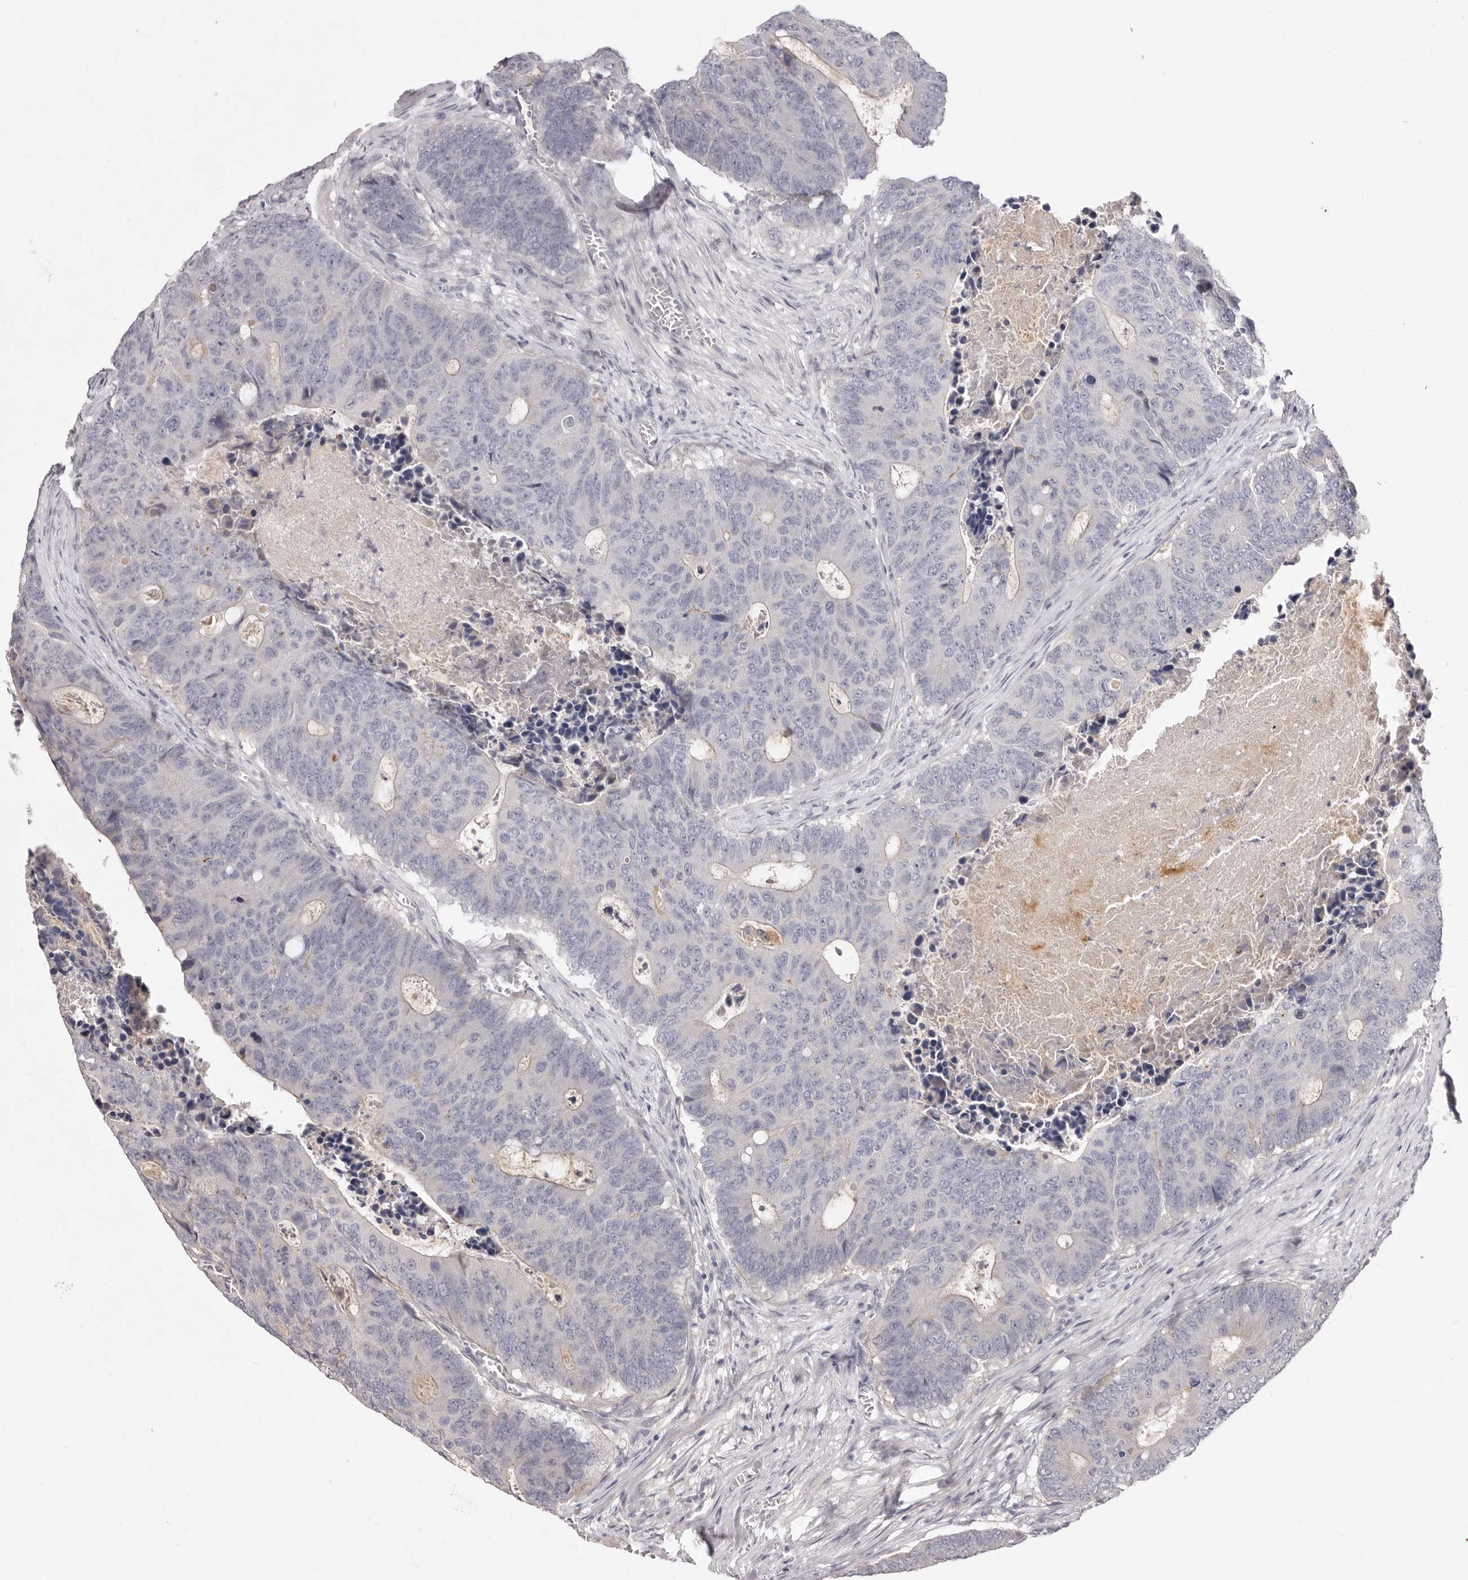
{"staining": {"intensity": "negative", "quantity": "none", "location": "none"}, "tissue": "colorectal cancer", "cell_type": "Tumor cells", "image_type": "cancer", "snomed": [{"axis": "morphology", "description": "Adenocarcinoma, NOS"}, {"axis": "topography", "description": "Colon"}], "caption": "The IHC histopathology image has no significant expression in tumor cells of adenocarcinoma (colorectal) tissue. Brightfield microscopy of immunohistochemistry stained with DAB (3,3'-diaminobenzidine) (brown) and hematoxylin (blue), captured at high magnification.", "gene": "GARNL3", "patient": {"sex": "male", "age": 87}}